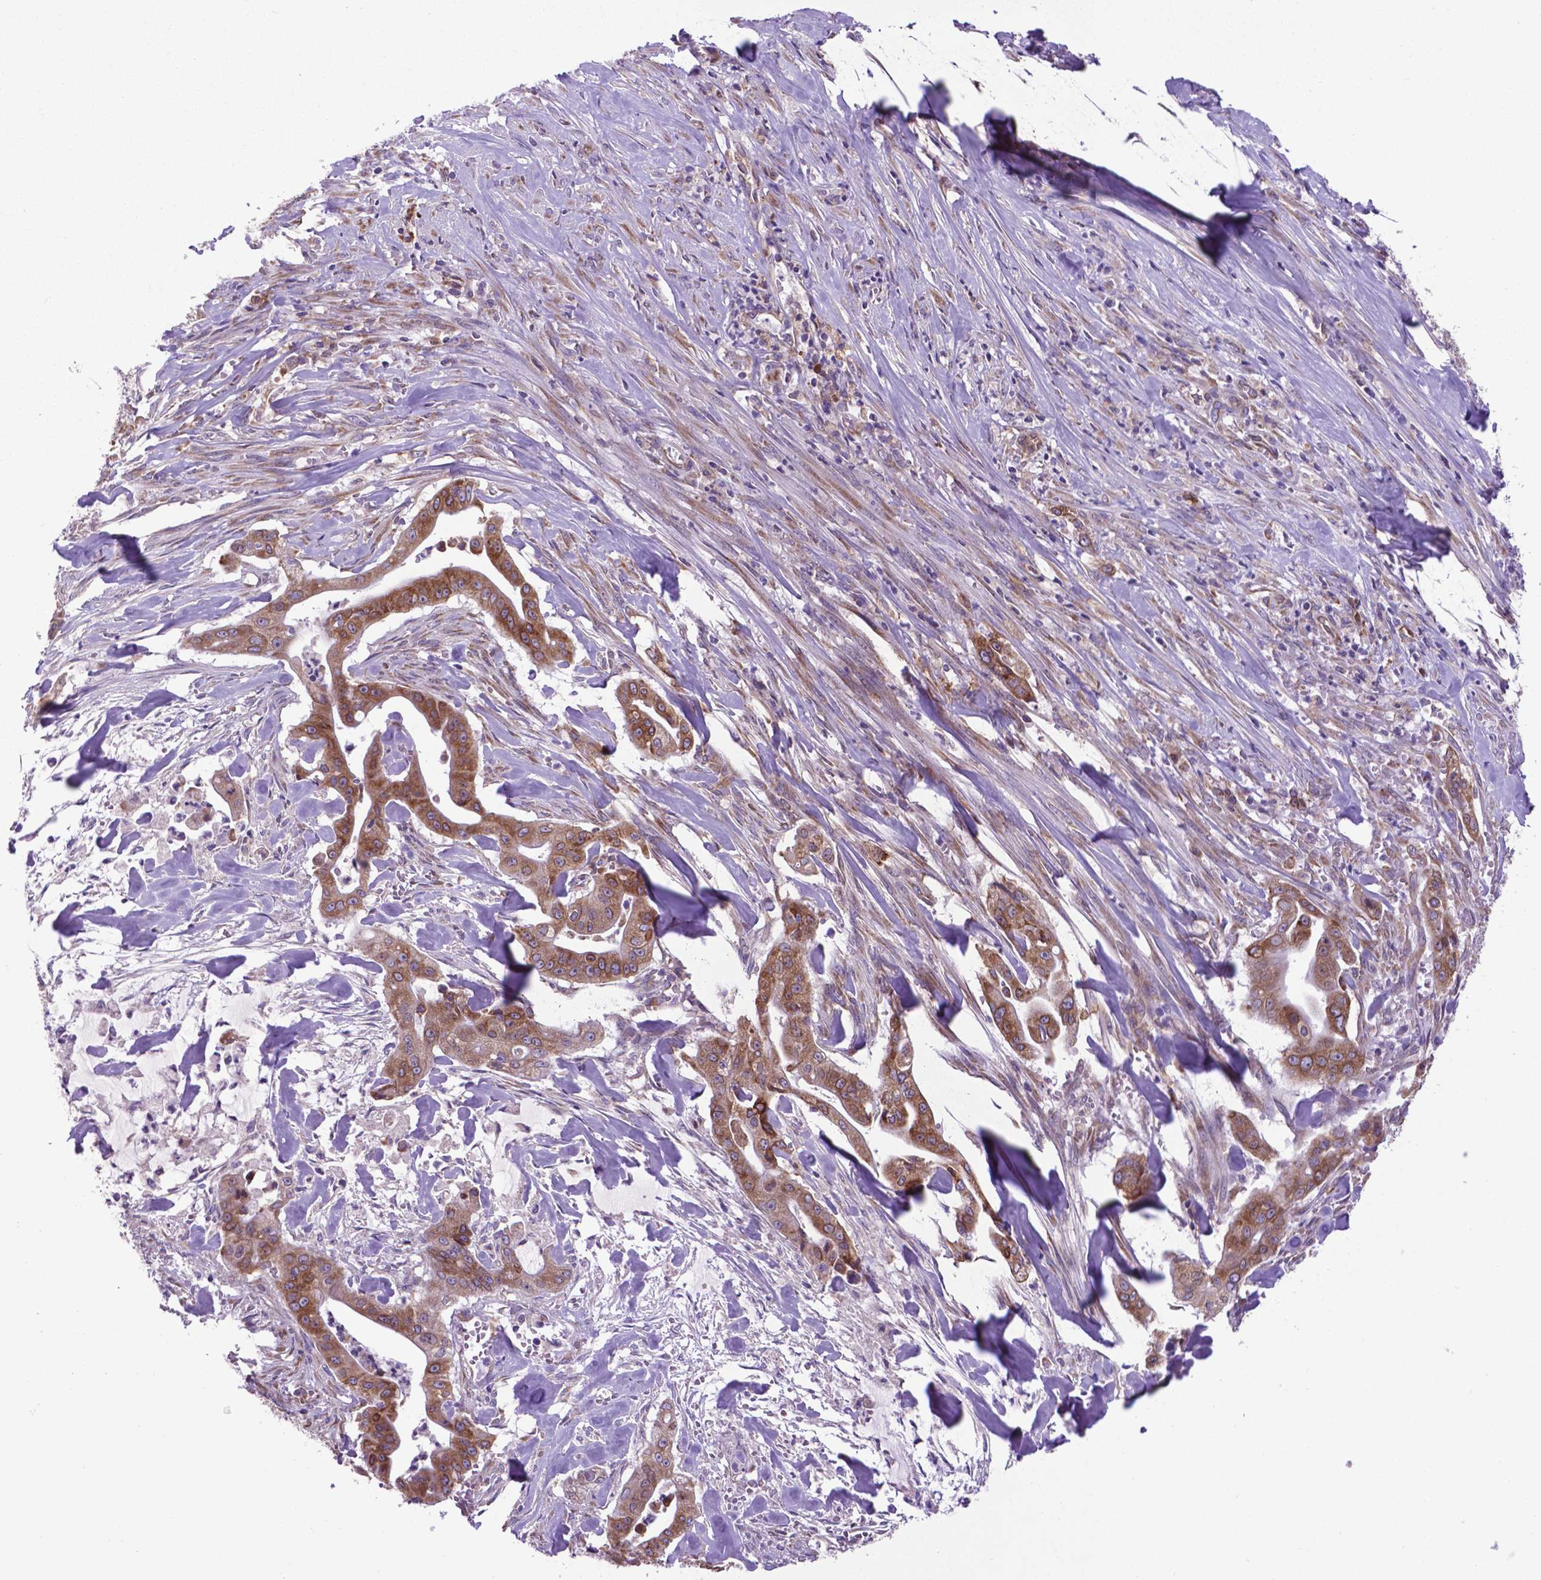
{"staining": {"intensity": "moderate", "quantity": ">75%", "location": "cytoplasmic/membranous"}, "tissue": "pancreatic cancer", "cell_type": "Tumor cells", "image_type": "cancer", "snomed": [{"axis": "morphology", "description": "Normal tissue, NOS"}, {"axis": "morphology", "description": "Inflammation, NOS"}, {"axis": "morphology", "description": "Adenocarcinoma, NOS"}, {"axis": "topography", "description": "Pancreas"}], "caption": "High-power microscopy captured an immunohistochemistry (IHC) photomicrograph of pancreatic cancer (adenocarcinoma), revealing moderate cytoplasmic/membranous staining in approximately >75% of tumor cells. (DAB = brown stain, brightfield microscopy at high magnification).", "gene": "WDR83OS", "patient": {"sex": "male", "age": 57}}